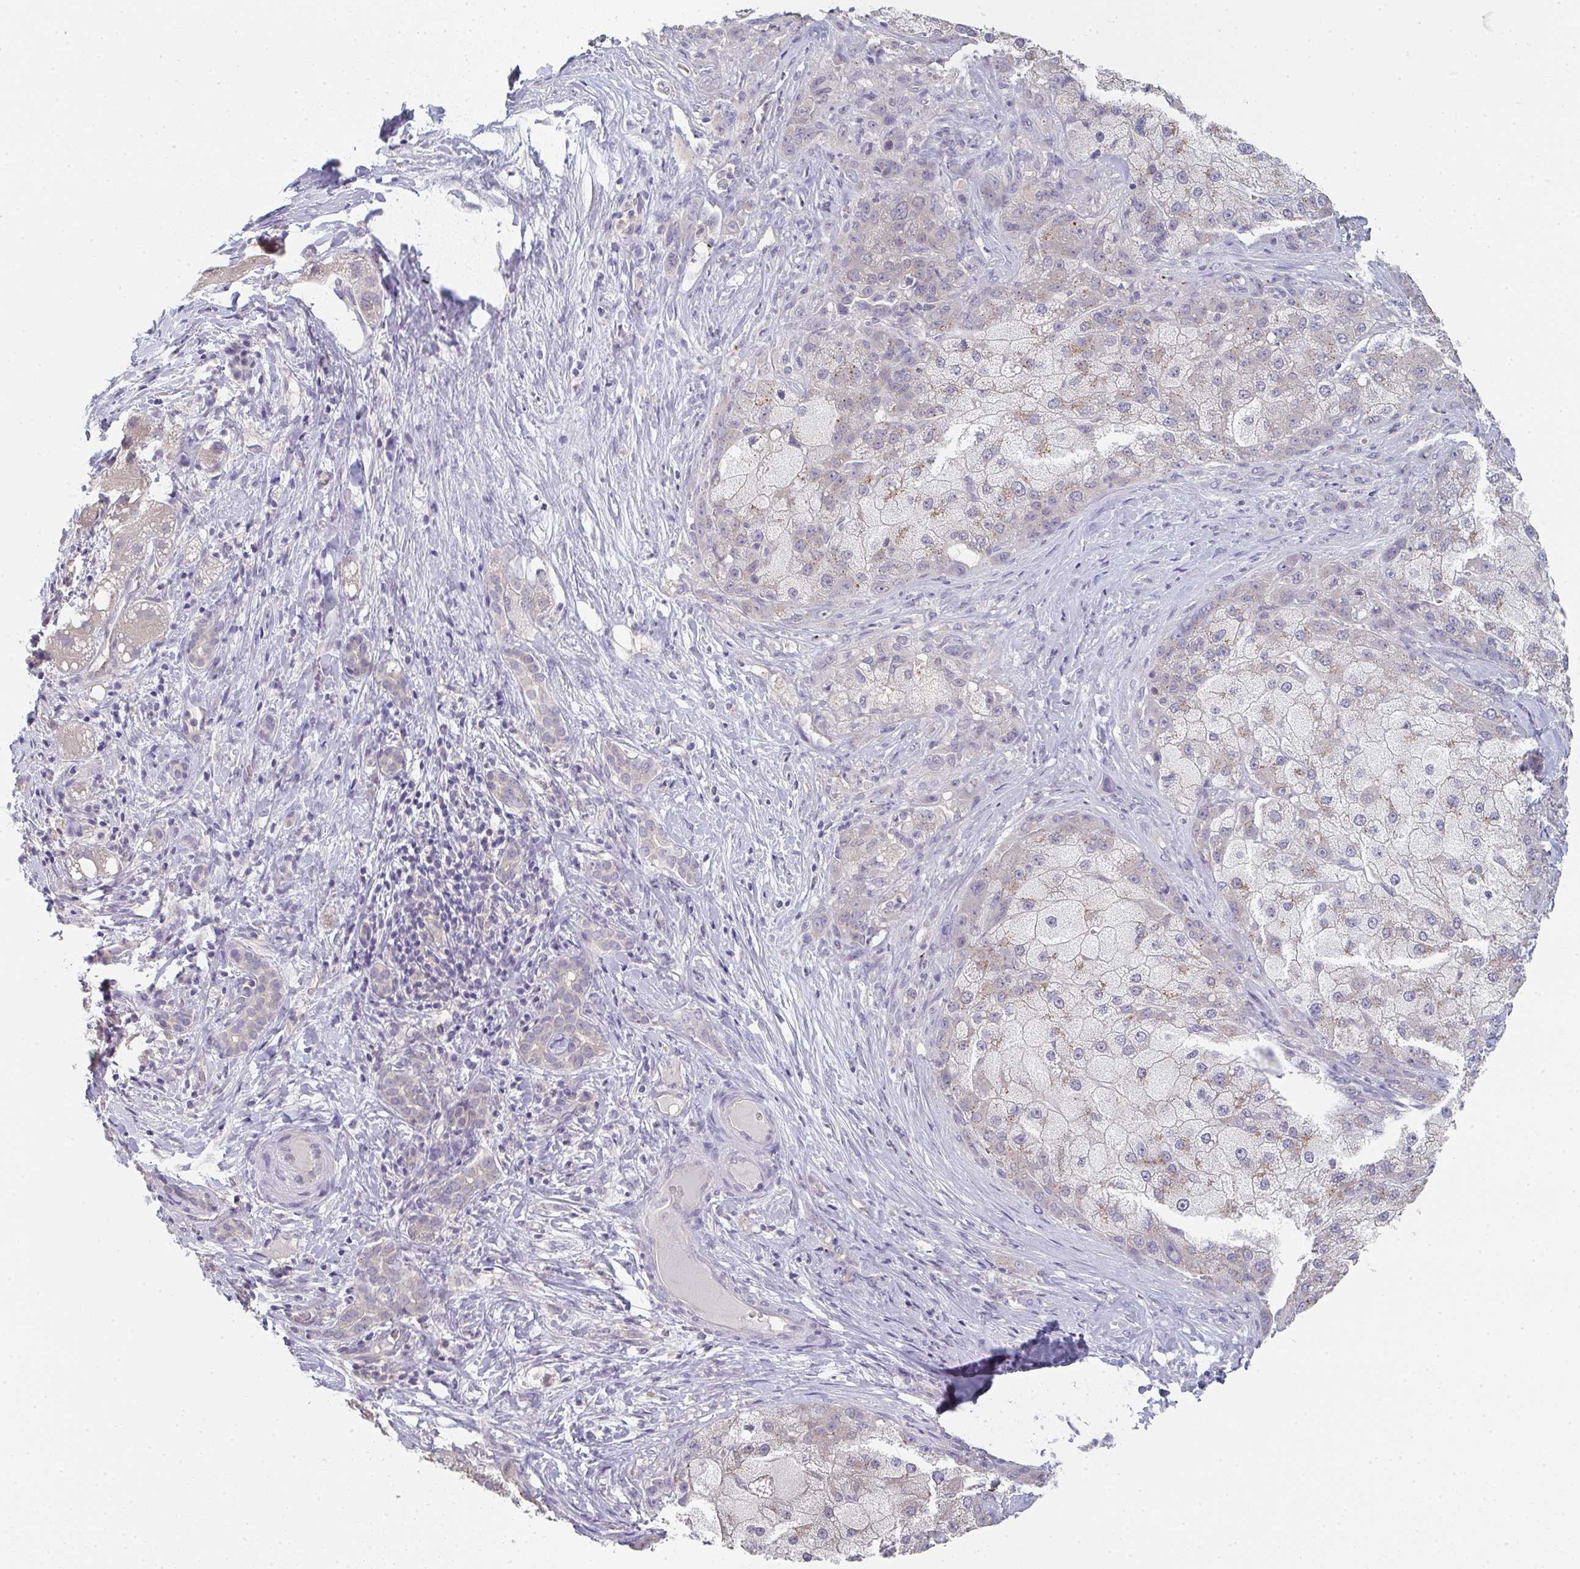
{"staining": {"intensity": "negative", "quantity": "none", "location": "none"}, "tissue": "liver cancer", "cell_type": "Tumor cells", "image_type": "cancer", "snomed": [{"axis": "morphology", "description": "Carcinoma, Hepatocellular, NOS"}, {"axis": "topography", "description": "Liver"}], "caption": "Tumor cells show no significant positivity in liver cancer.", "gene": "CHMP5", "patient": {"sex": "male", "age": 67}}